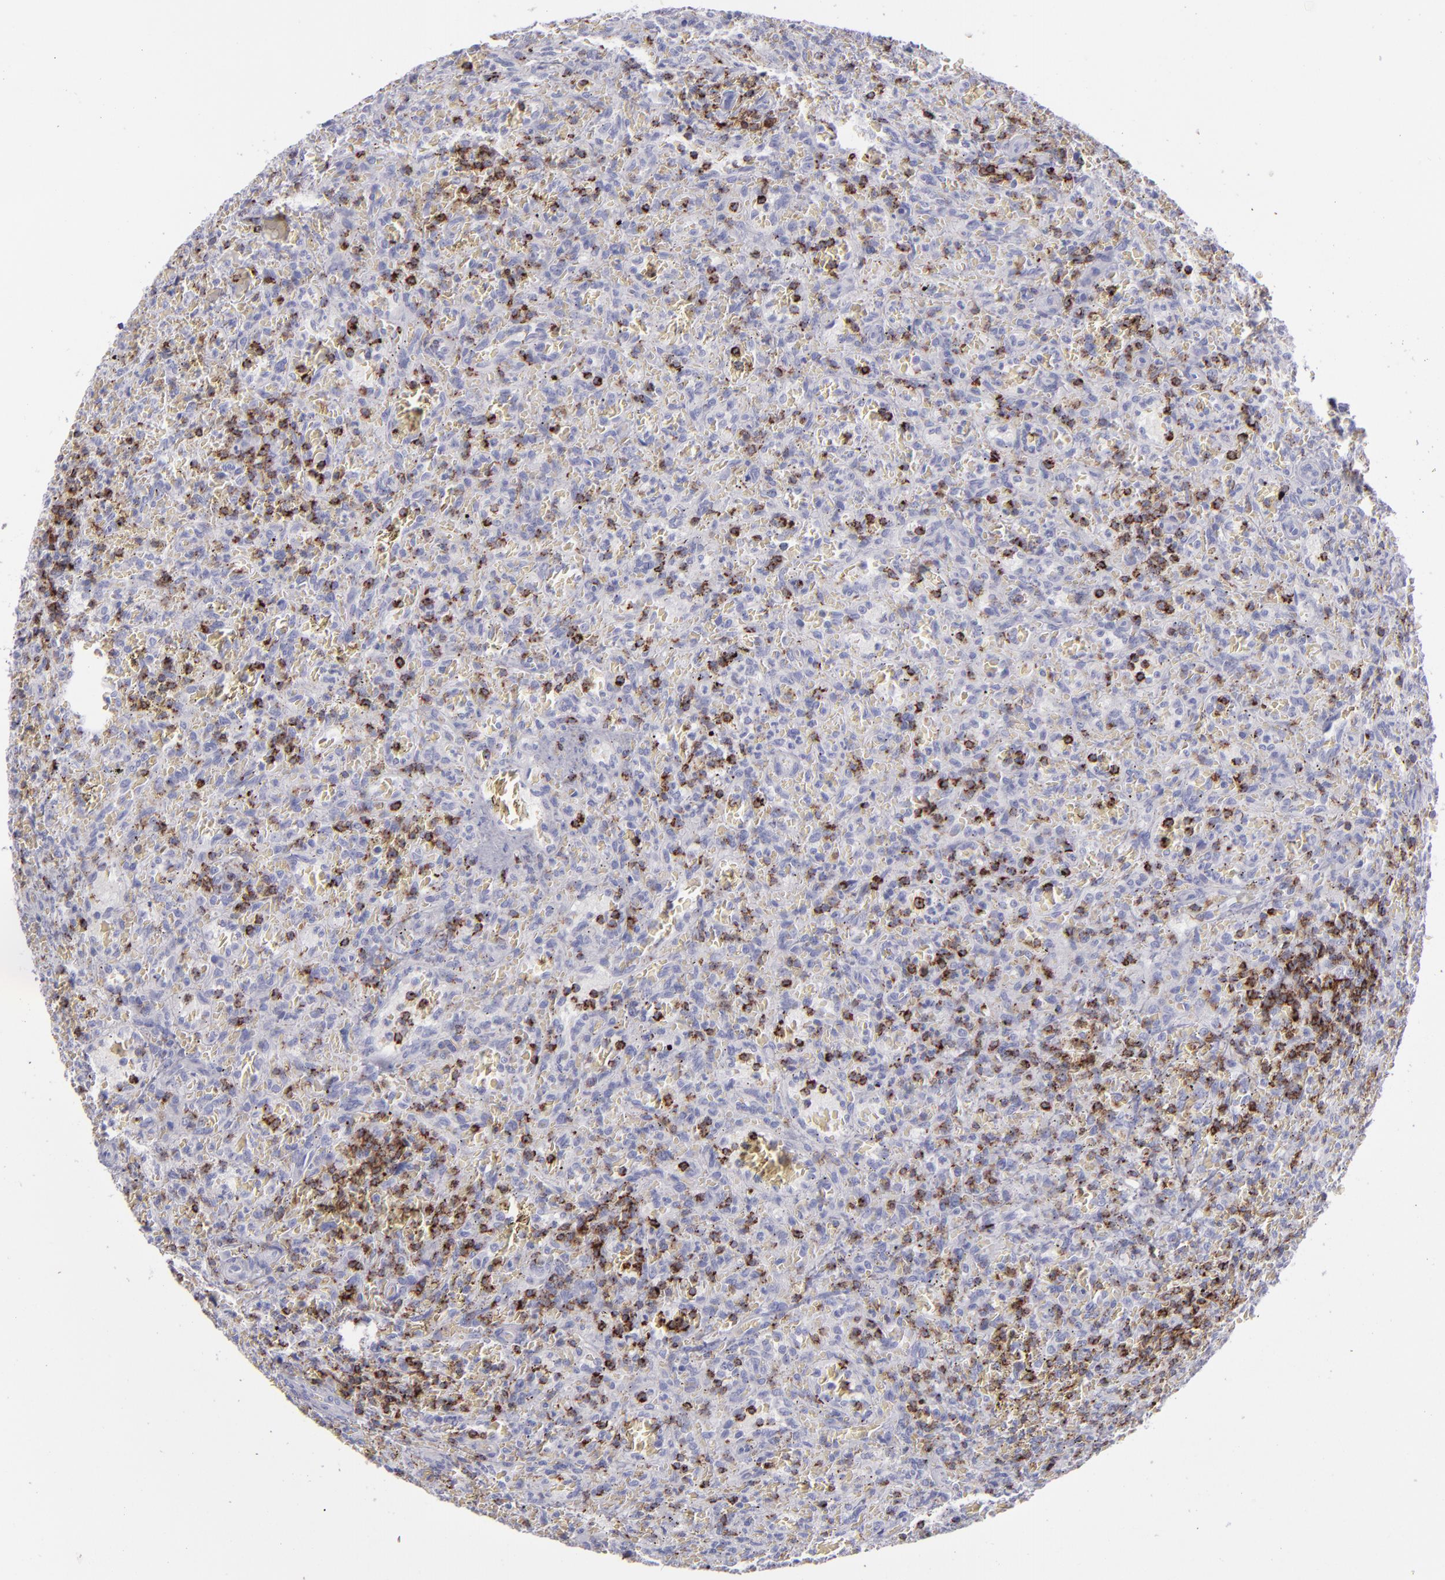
{"staining": {"intensity": "moderate", "quantity": "25%-75%", "location": "cytoplasmic/membranous"}, "tissue": "lymphoma", "cell_type": "Tumor cells", "image_type": "cancer", "snomed": [{"axis": "morphology", "description": "Malignant lymphoma, non-Hodgkin's type, Low grade"}, {"axis": "topography", "description": "Spleen"}], "caption": "The photomicrograph shows immunohistochemical staining of low-grade malignant lymphoma, non-Hodgkin's type. There is moderate cytoplasmic/membranous expression is appreciated in approximately 25%-75% of tumor cells.", "gene": "CD2", "patient": {"sex": "female", "age": 64}}